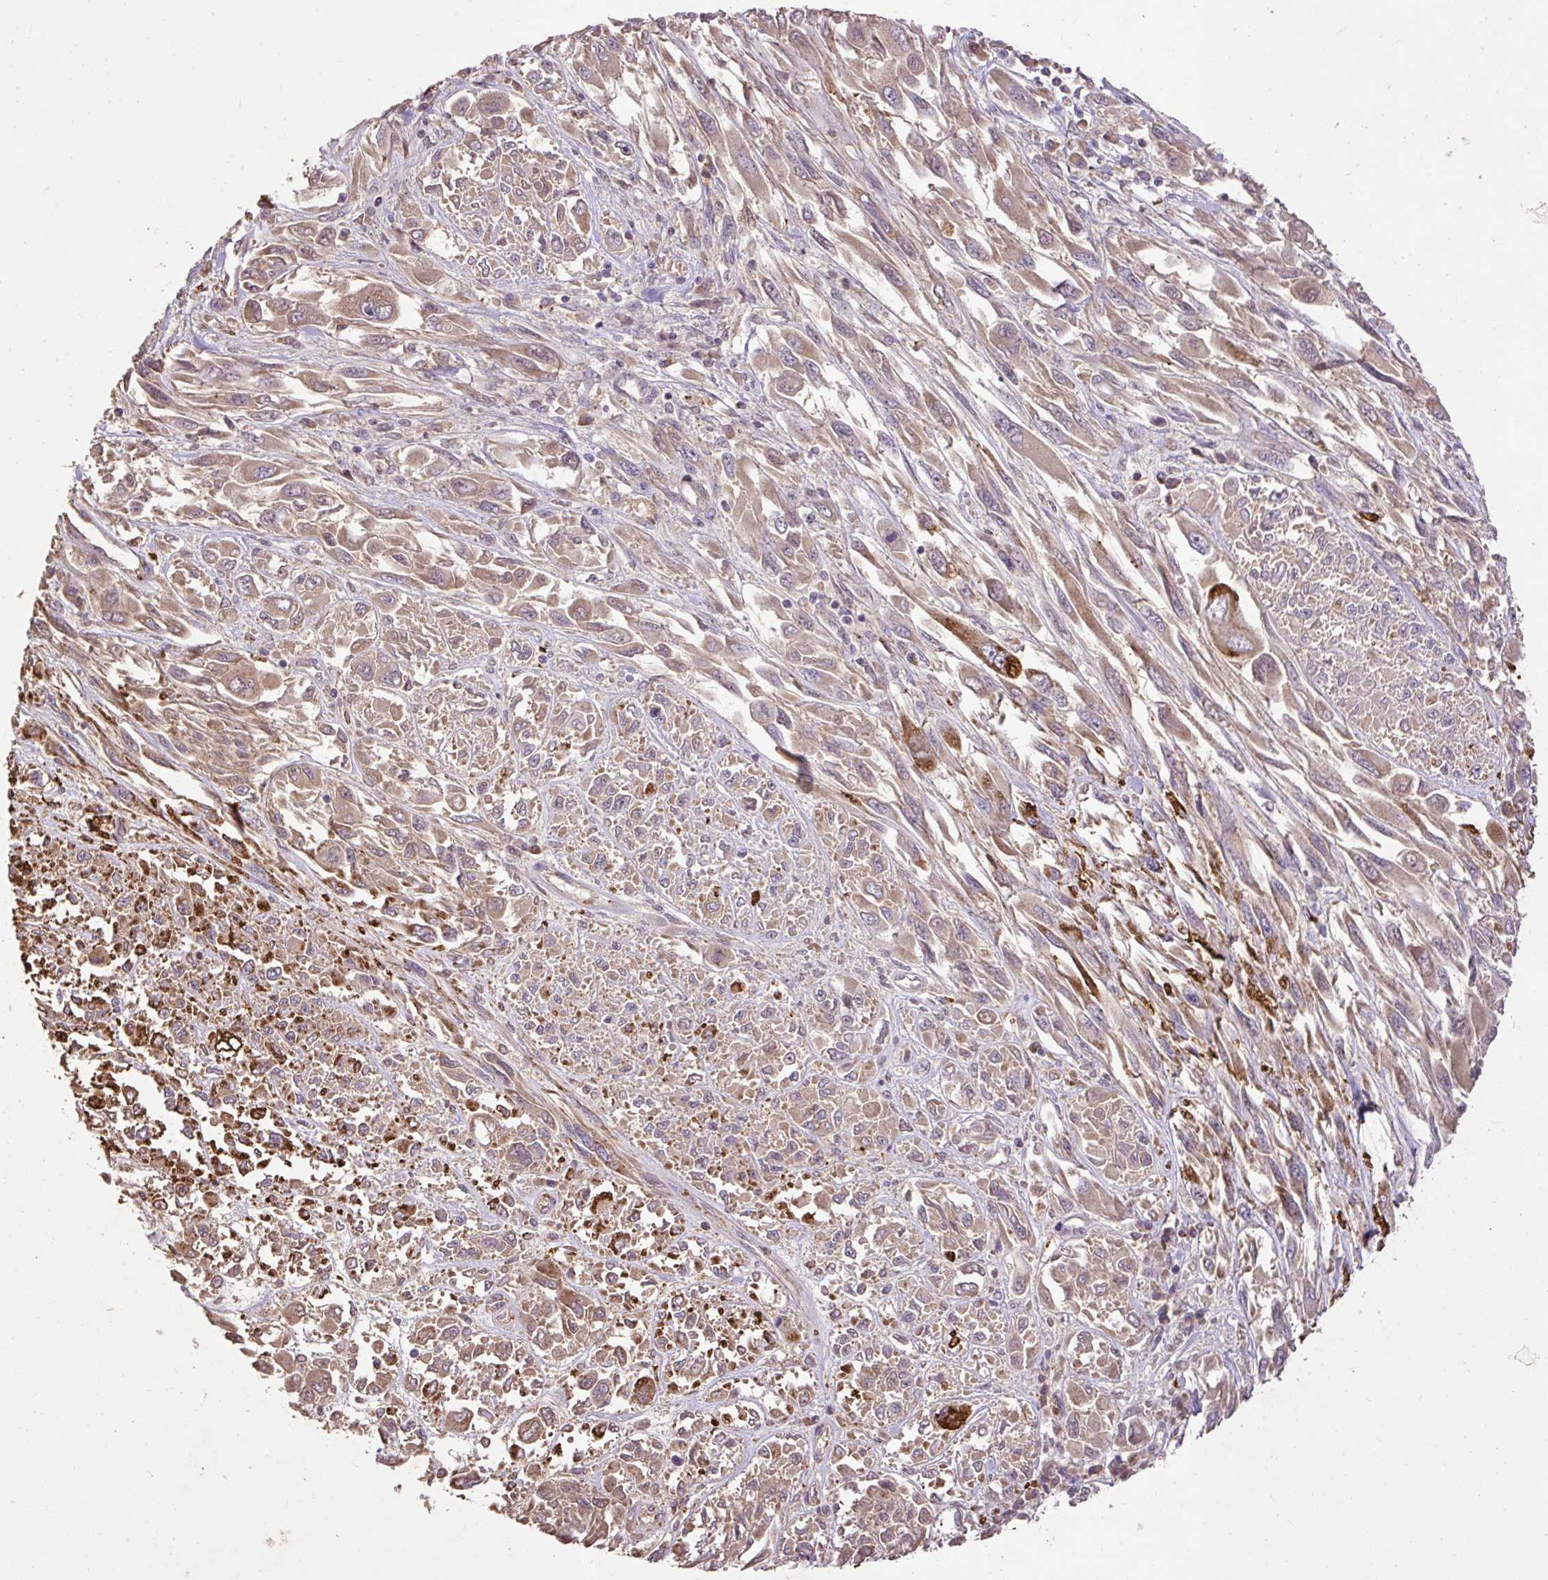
{"staining": {"intensity": "moderate", "quantity": ">75%", "location": "cytoplasmic/membranous"}, "tissue": "melanoma", "cell_type": "Tumor cells", "image_type": "cancer", "snomed": [{"axis": "morphology", "description": "Malignant melanoma, NOS"}, {"axis": "topography", "description": "Skin"}], "caption": "Protein staining of melanoma tissue demonstrates moderate cytoplasmic/membranous staining in approximately >75% of tumor cells.", "gene": "LRTM2", "patient": {"sex": "female", "age": 91}}